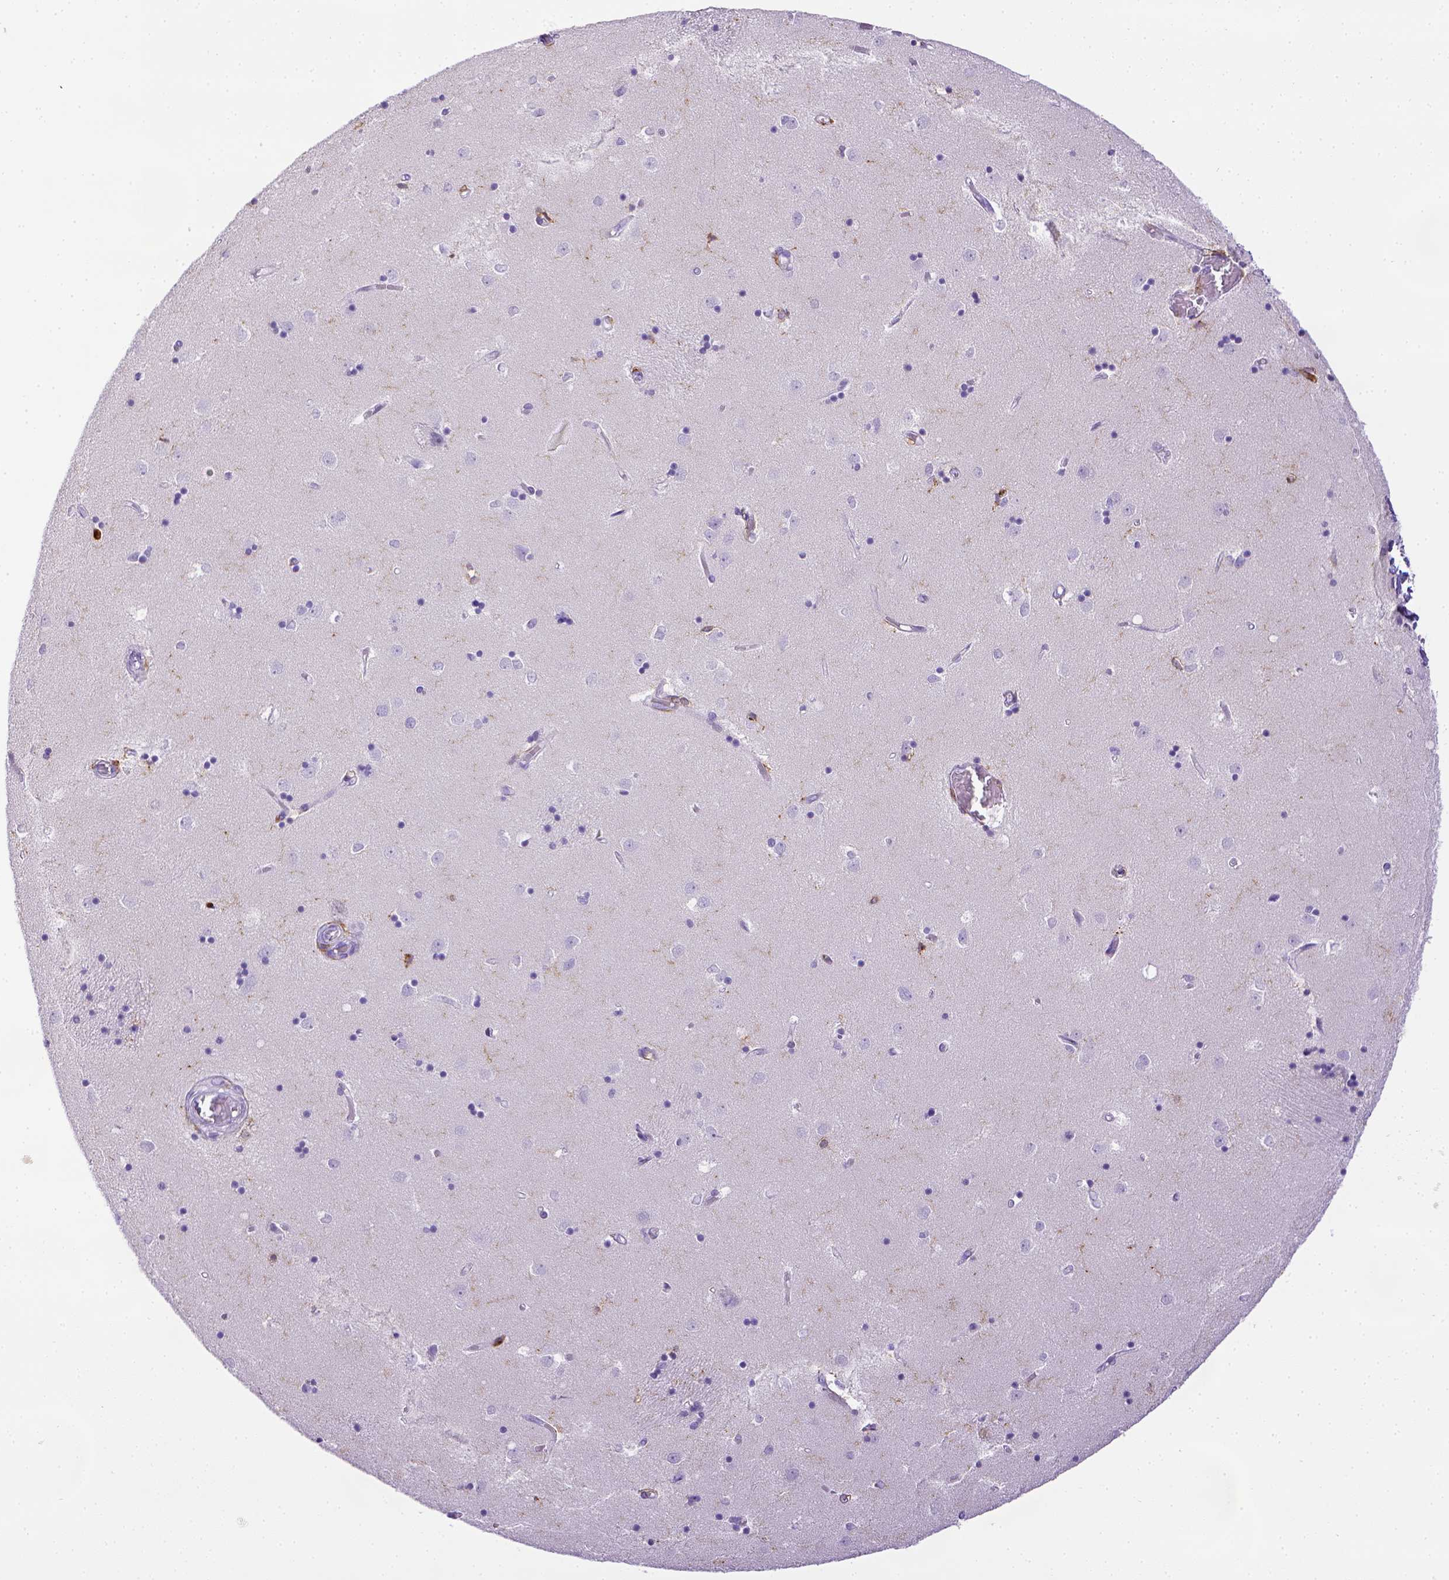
{"staining": {"intensity": "moderate", "quantity": "<25%", "location": "cytoplasmic/membranous"}, "tissue": "caudate", "cell_type": "Glial cells", "image_type": "normal", "snomed": [{"axis": "morphology", "description": "Normal tissue, NOS"}, {"axis": "topography", "description": "Lateral ventricle wall"}], "caption": "Unremarkable caudate displays moderate cytoplasmic/membranous staining in about <25% of glial cells, visualized by immunohistochemistry.", "gene": "ITGAM", "patient": {"sex": "male", "age": 54}}